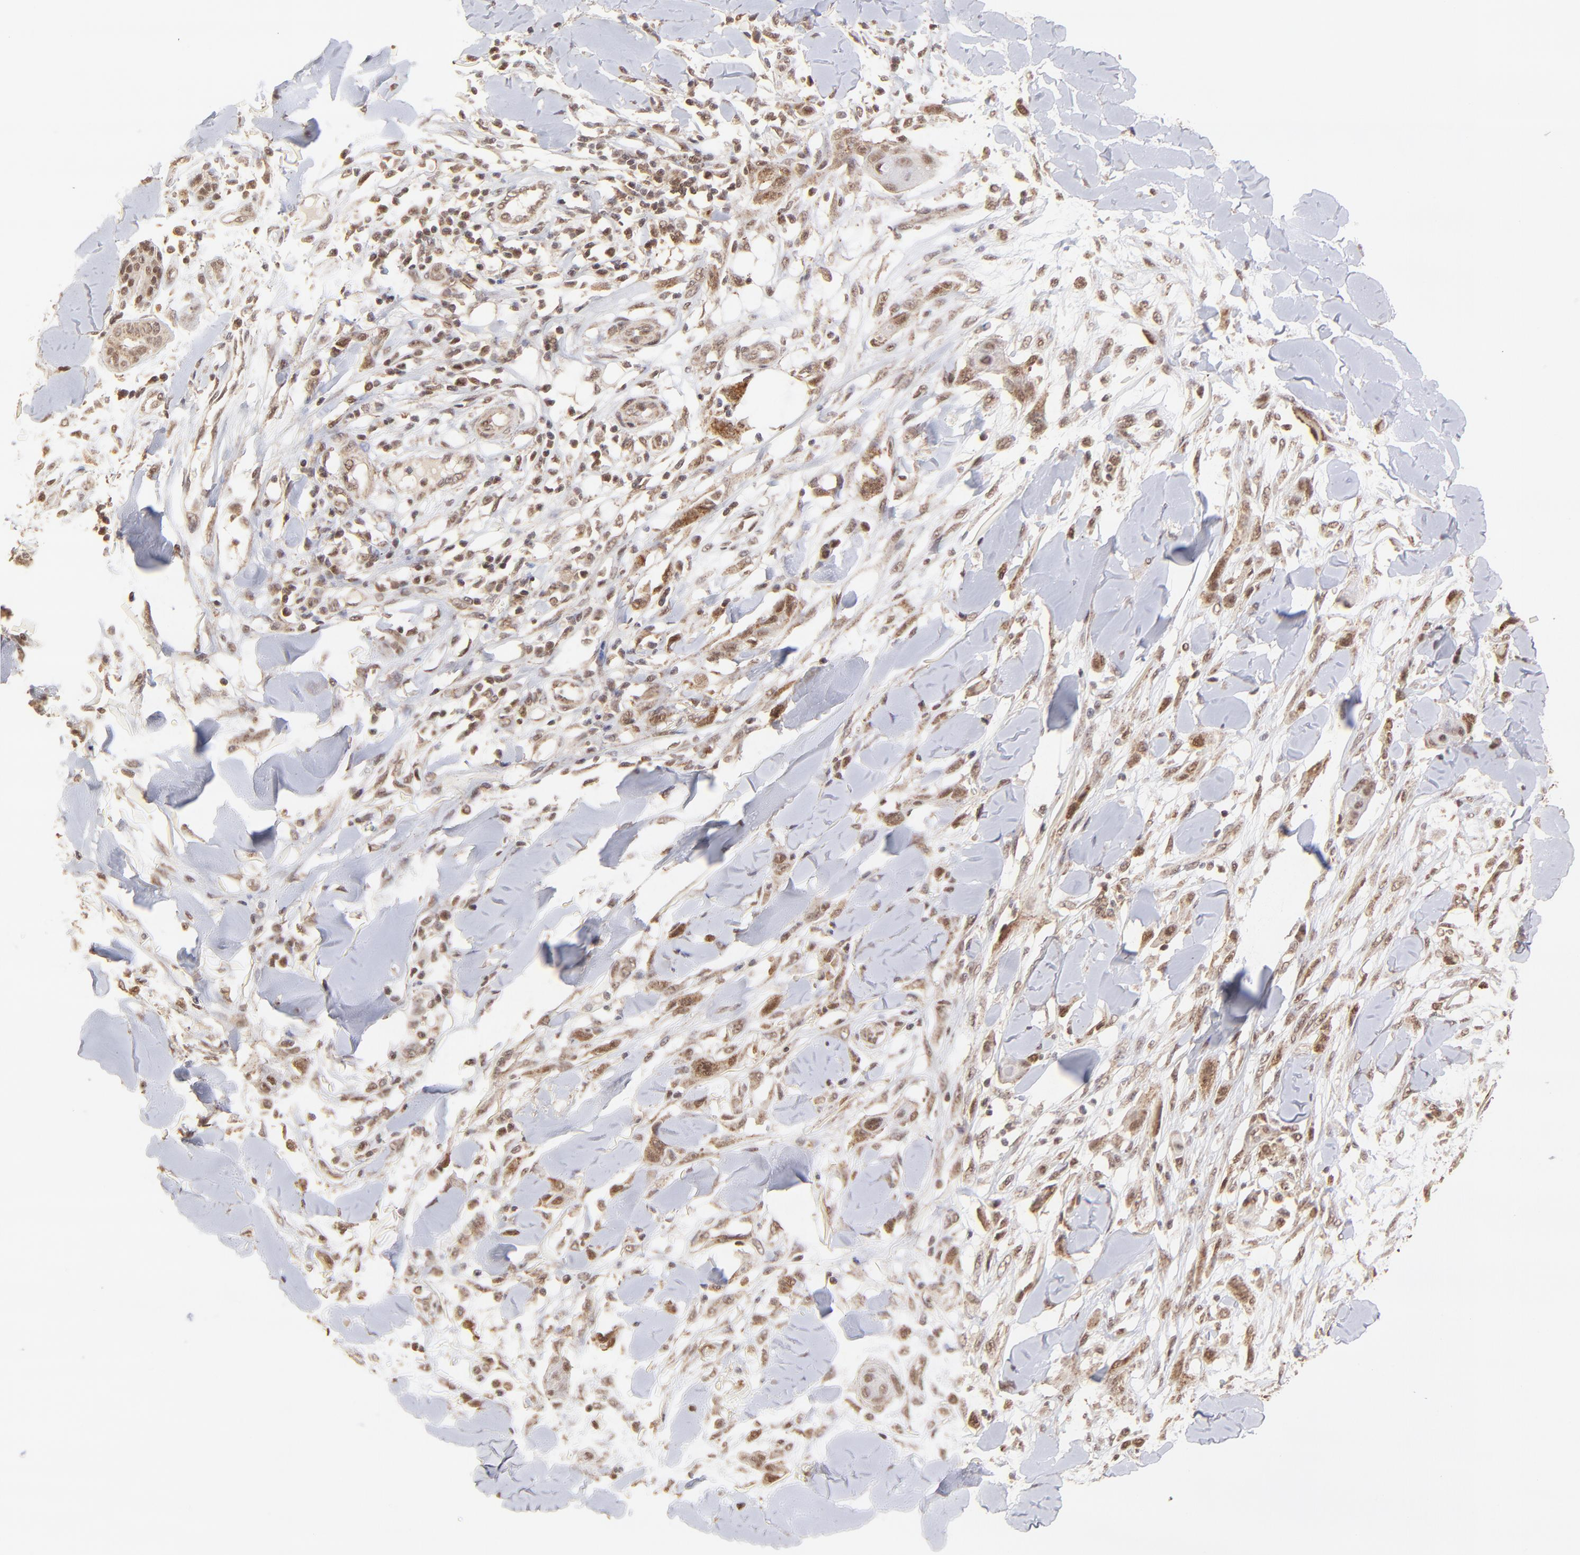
{"staining": {"intensity": "moderate", "quantity": ">75%", "location": "cytoplasmic/membranous,nuclear"}, "tissue": "skin cancer", "cell_type": "Tumor cells", "image_type": "cancer", "snomed": [{"axis": "morphology", "description": "Squamous cell carcinoma, NOS"}, {"axis": "topography", "description": "Skin"}], "caption": "Protein analysis of skin cancer tissue reveals moderate cytoplasmic/membranous and nuclear positivity in about >75% of tumor cells.", "gene": "MED15", "patient": {"sex": "female", "age": 59}}